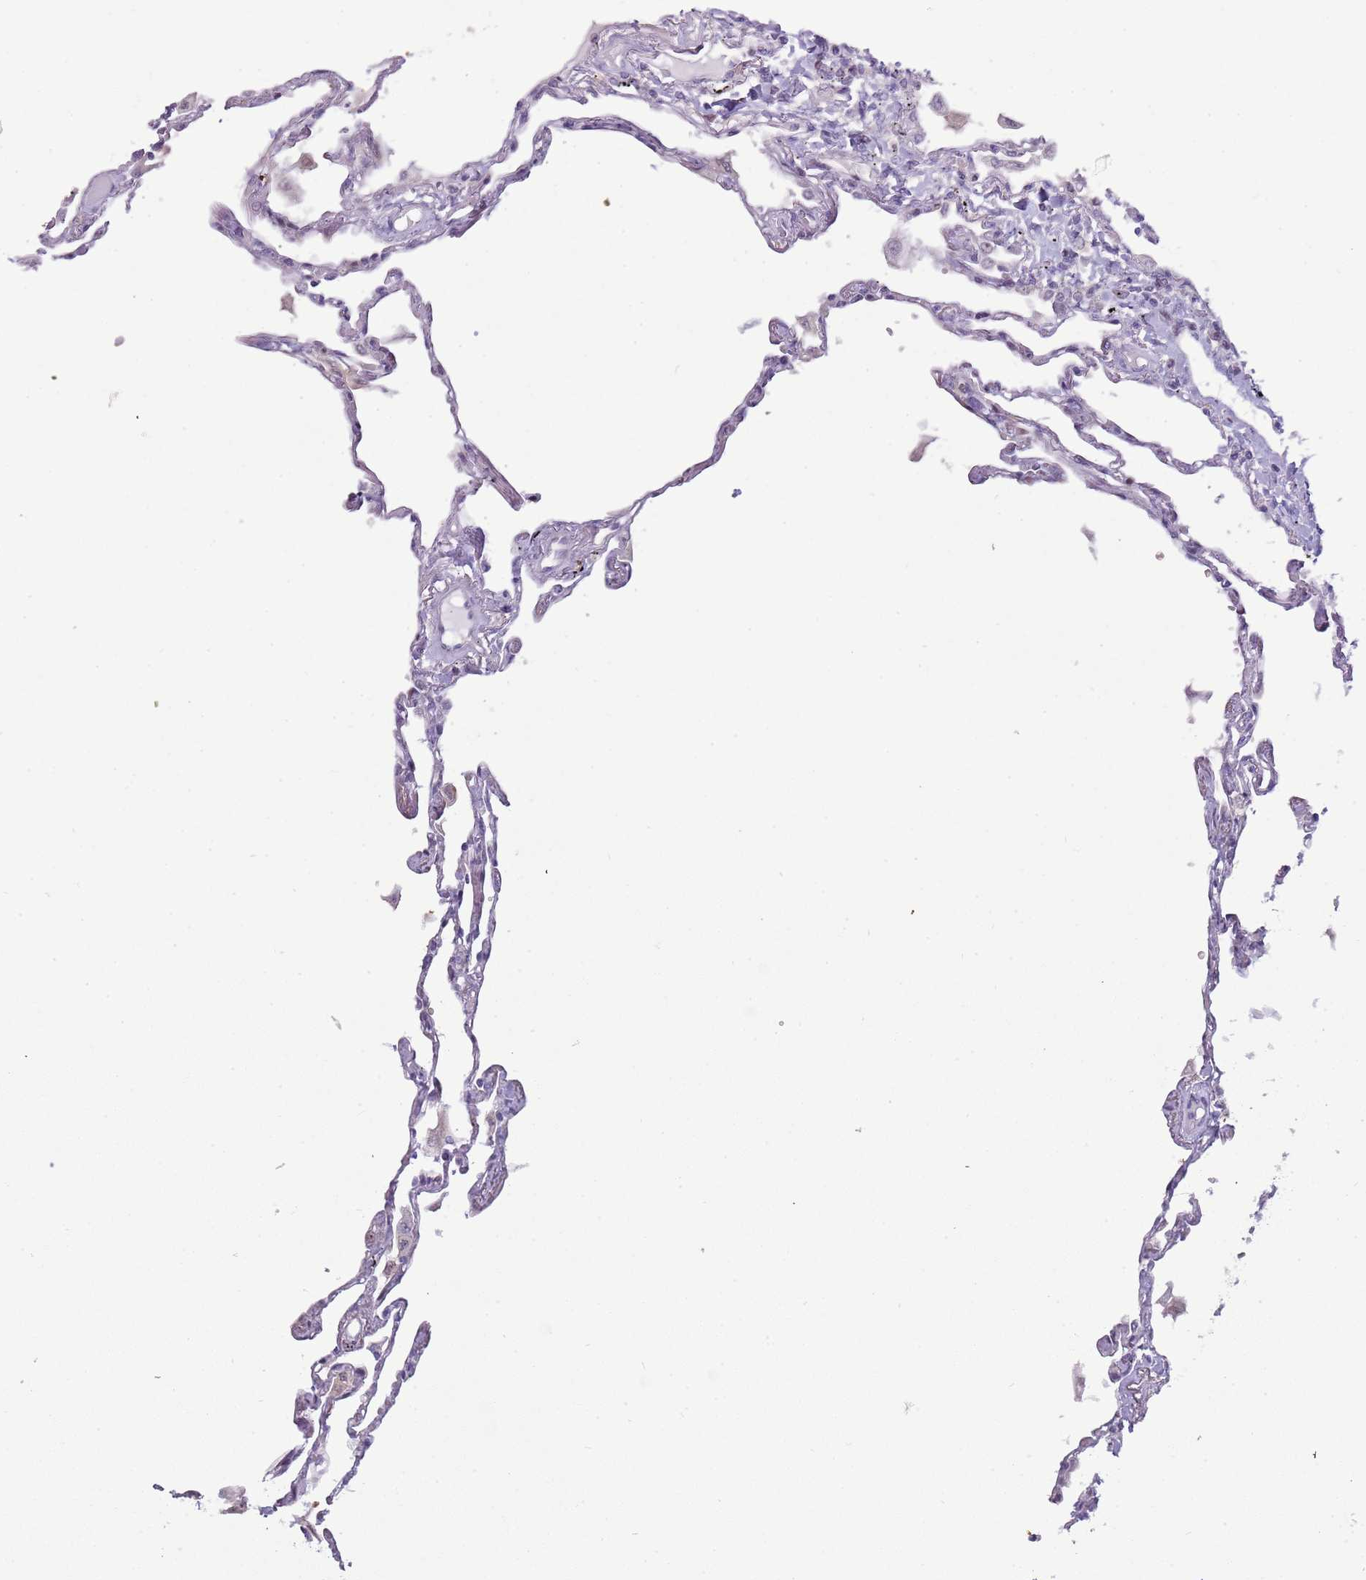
{"staining": {"intensity": "negative", "quantity": "none", "location": "none"}, "tissue": "lung", "cell_type": "Alveolar cells", "image_type": "normal", "snomed": [{"axis": "morphology", "description": "Normal tissue, NOS"}, {"axis": "topography", "description": "Lung"}], "caption": "Immunohistochemistry (IHC) of unremarkable human lung shows no positivity in alveolar cells. (DAB immunohistochemistry with hematoxylin counter stain).", "gene": "NBPF4", "patient": {"sex": "female", "age": 67}}